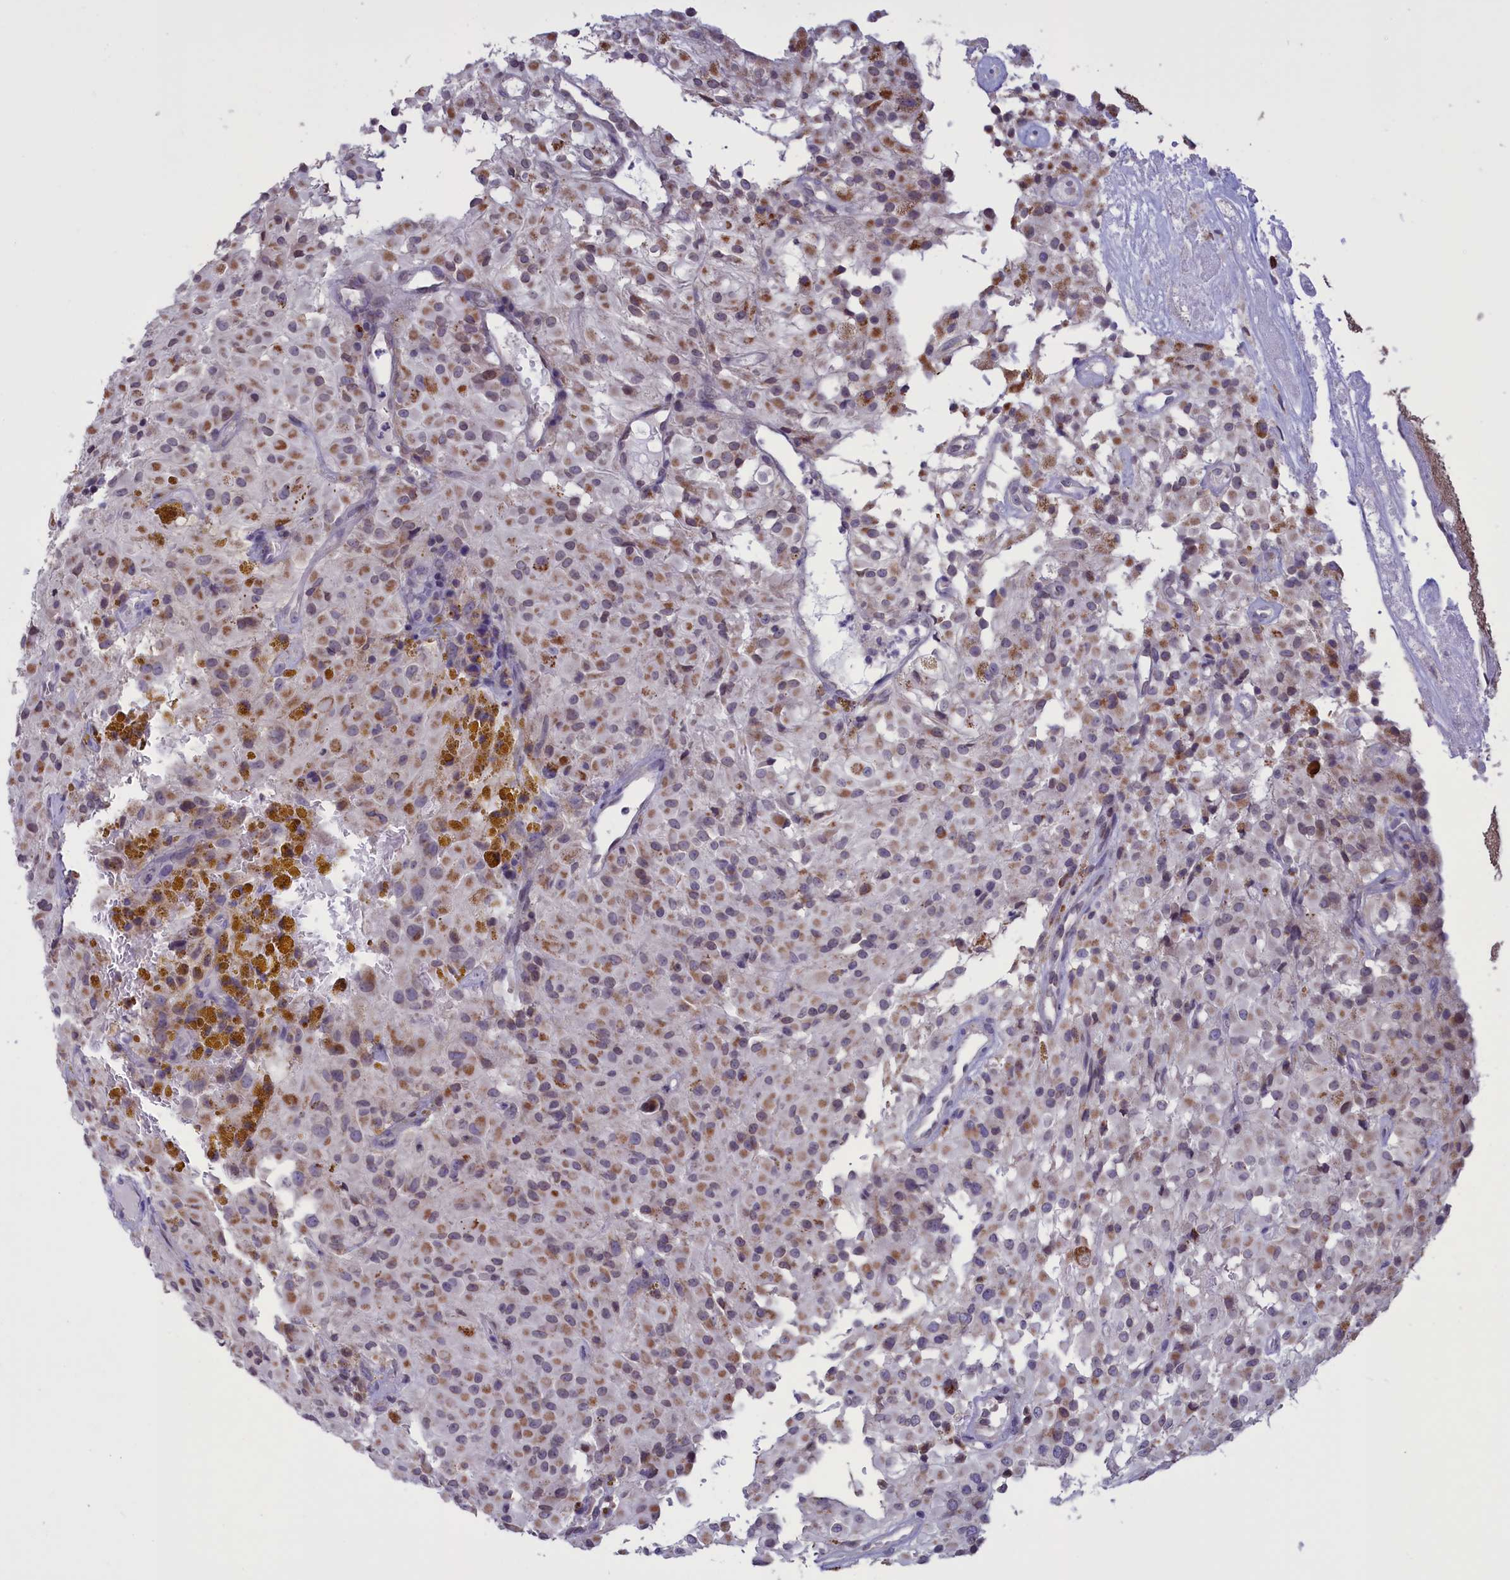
{"staining": {"intensity": "moderate", "quantity": ">75%", "location": "cytoplasmic/membranous"}, "tissue": "glioma", "cell_type": "Tumor cells", "image_type": "cancer", "snomed": [{"axis": "morphology", "description": "Glioma, malignant, High grade"}, {"axis": "topography", "description": "Brain"}], "caption": "Human malignant glioma (high-grade) stained with a brown dye displays moderate cytoplasmic/membranous positive positivity in about >75% of tumor cells.", "gene": "PARS2", "patient": {"sex": "female", "age": 59}}